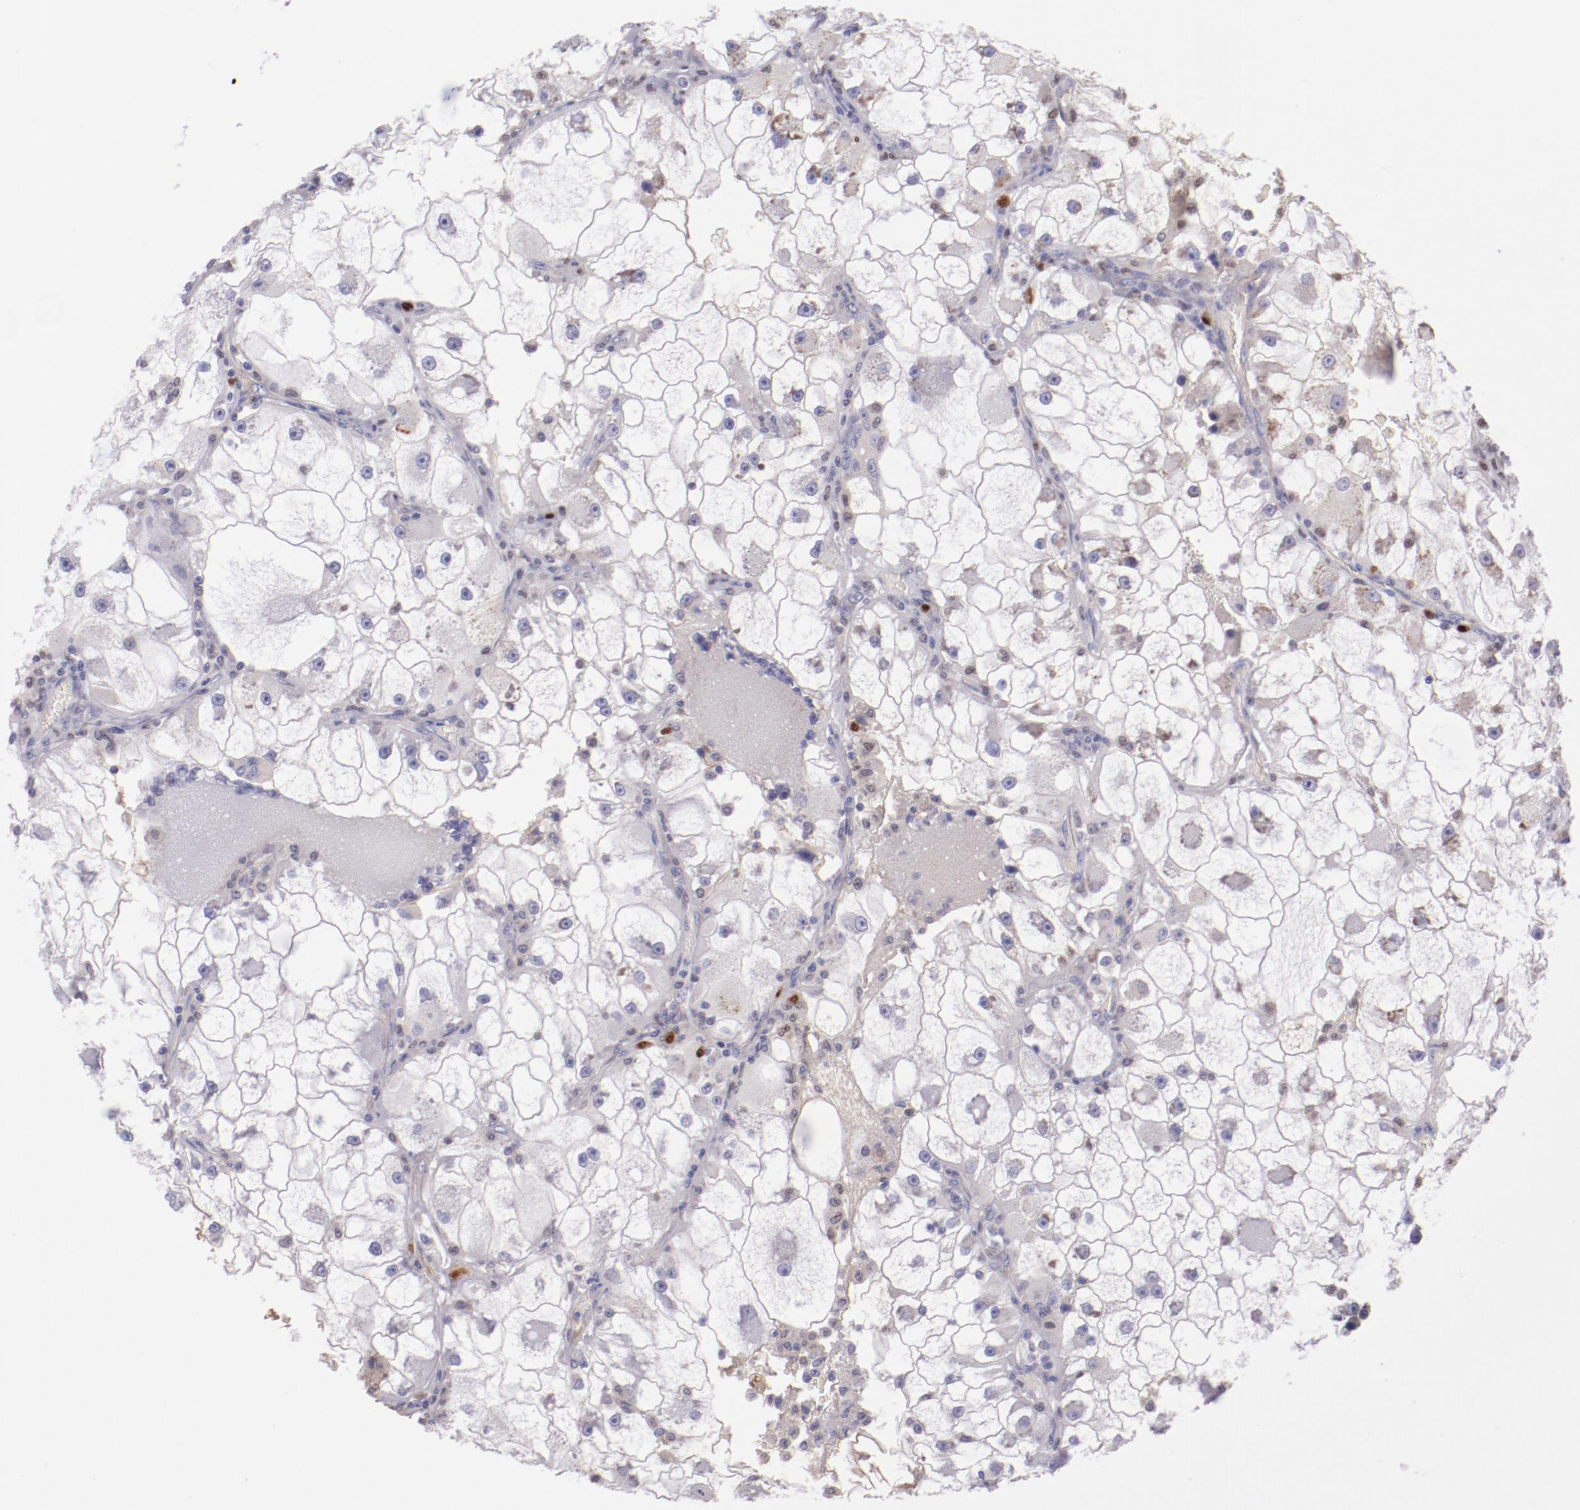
{"staining": {"intensity": "negative", "quantity": "none", "location": "none"}, "tissue": "renal cancer", "cell_type": "Tumor cells", "image_type": "cancer", "snomed": [{"axis": "morphology", "description": "Adenocarcinoma, NOS"}, {"axis": "topography", "description": "Kidney"}], "caption": "There is no significant staining in tumor cells of adenocarcinoma (renal).", "gene": "IRF8", "patient": {"sex": "female", "age": 73}}